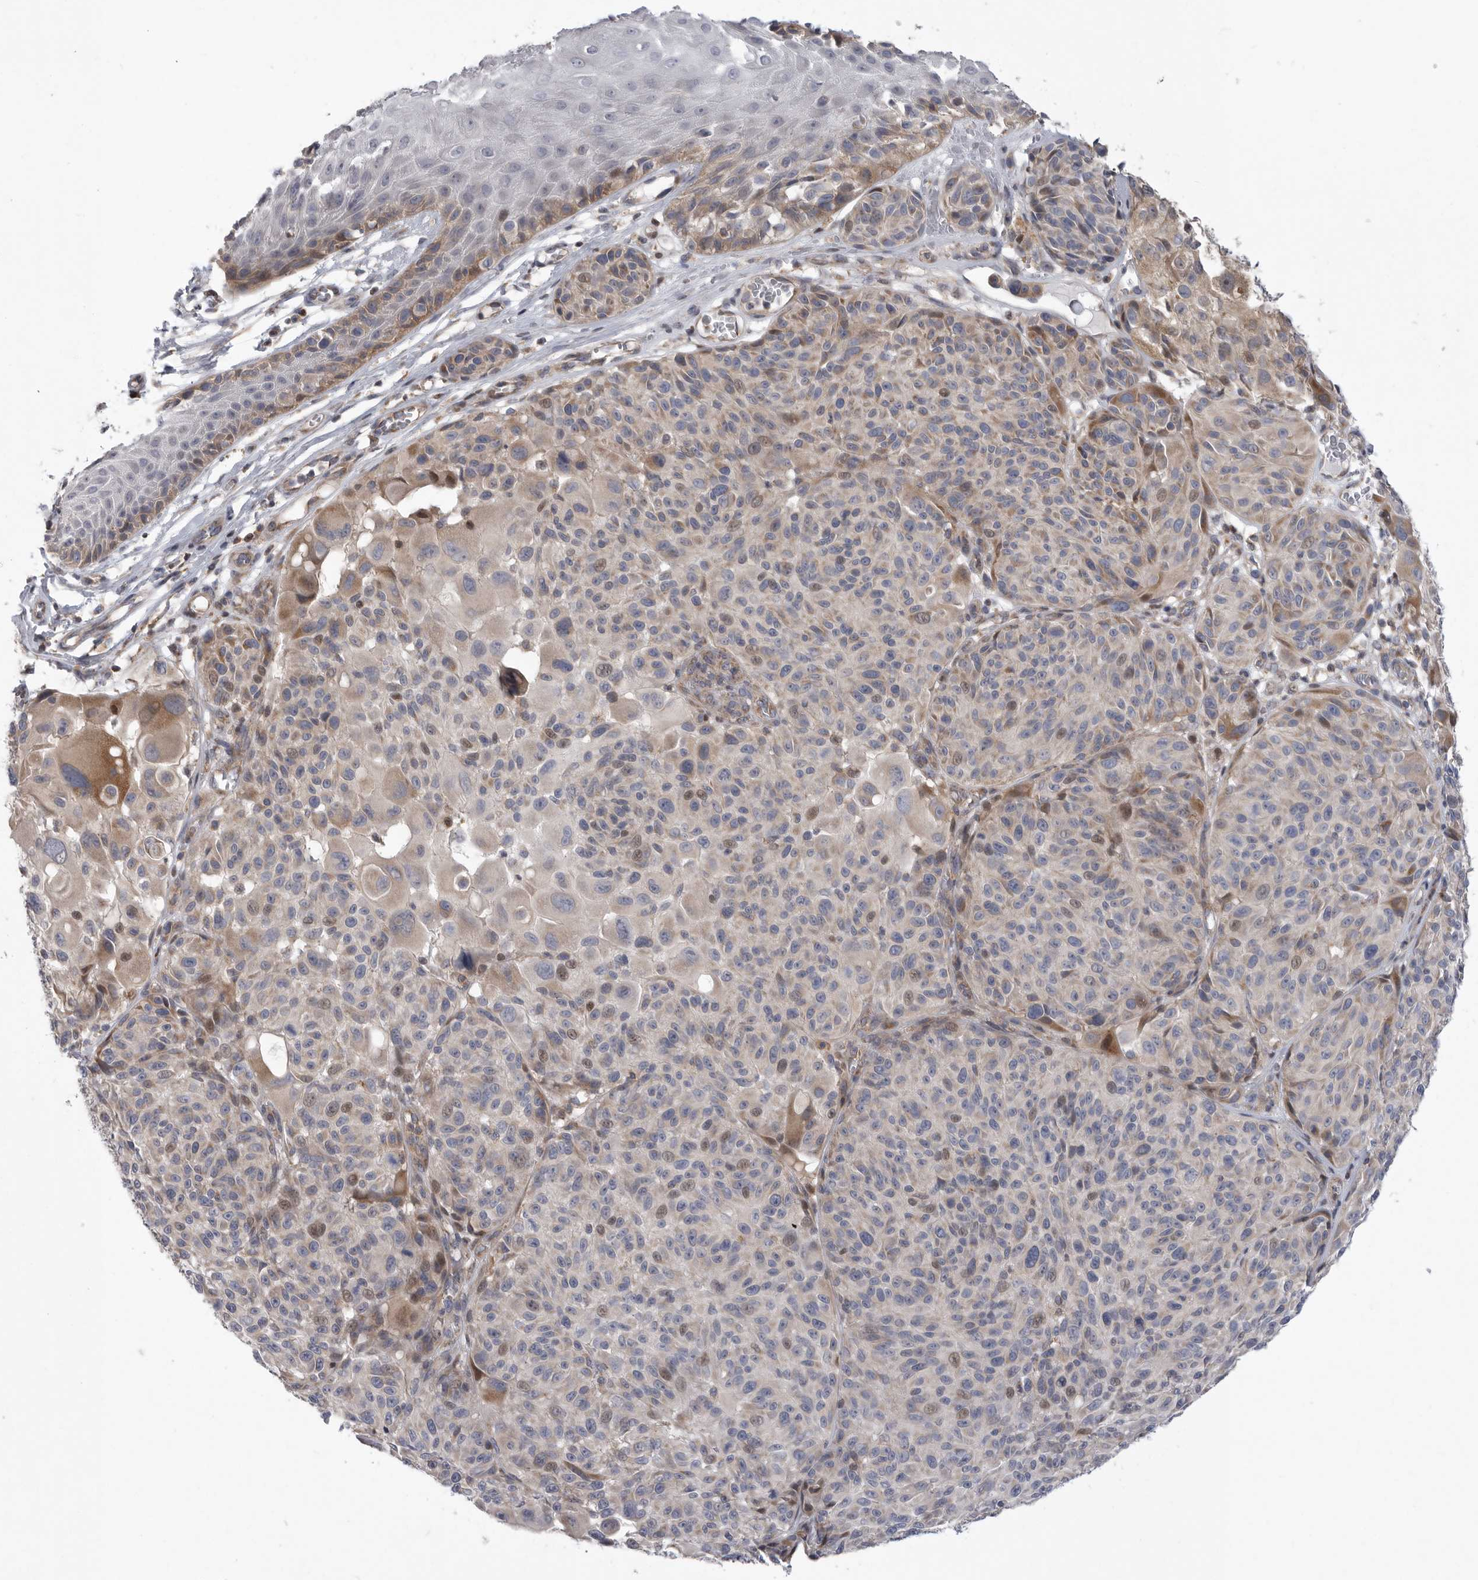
{"staining": {"intensity": "moderate", "quantity": "<25%", "location": "cytoplasmic/membranous,nuclear"}, "tissue": "melanoma", "cell_type": "Tumor cells", "image_type": "cancer", "snomed": [{"axis": "morphology", "description": "Malignant melanoma, NOS"}, {"axis": "topography", "description": "Skin"}], "caption": "This image displays immunohistochemistry (IHC) staining of malignant melanoma, with low moderate cytoplasmic/membranous and nuclear expression in about <25% of tumor cells.", "gene": "MPZL1", "patient": {"sex": "male", "age": 83}}